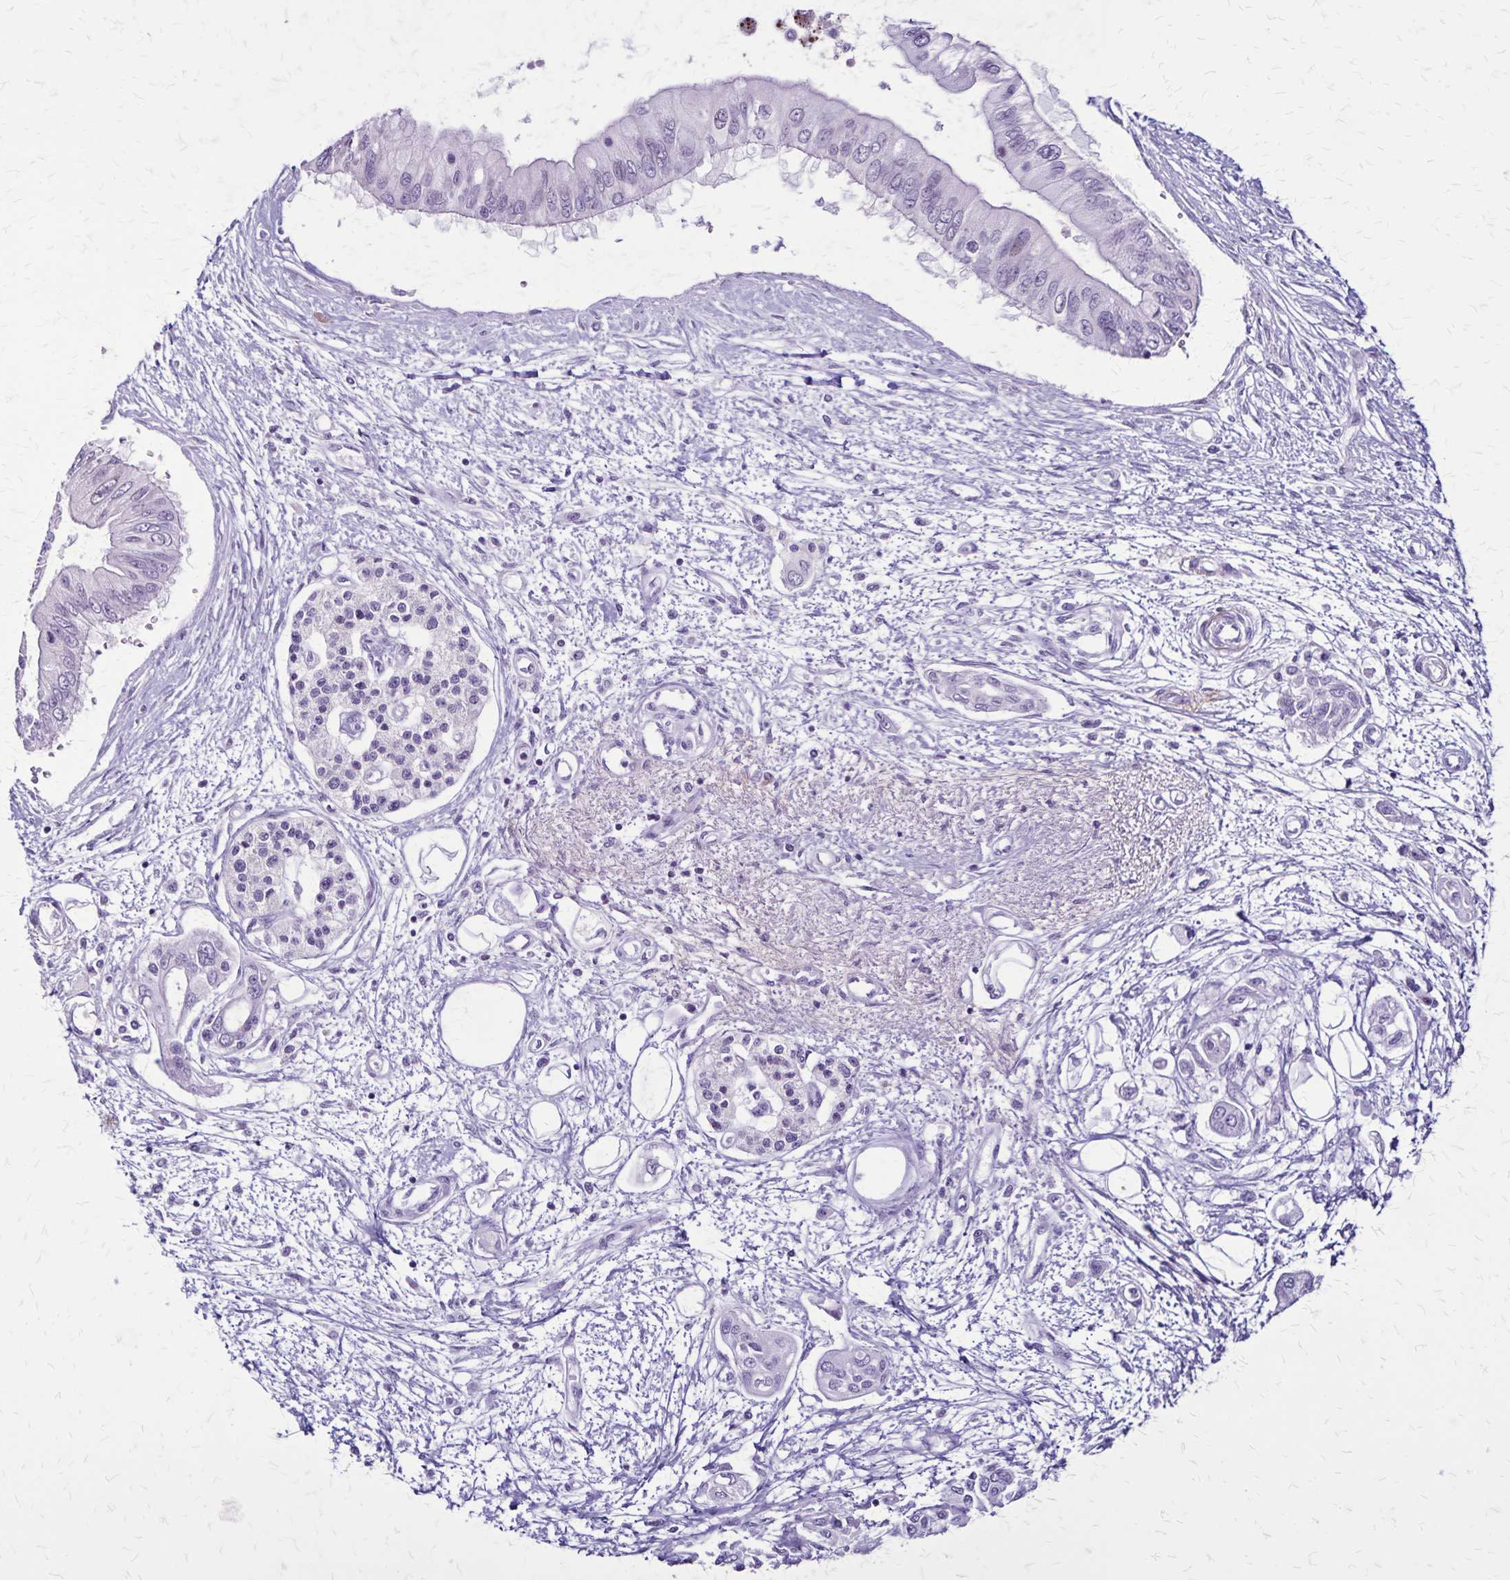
{"staining": {"intensity": "negative", "quantity": "none", "location": "none"}, "tissue": "pancreatic cancer", "cell_type": "Tumor cells", "image_type": "cancer", "snomed": [{"axis": "morphology", "description": "Adenocarcinoma, NOS"}, {"axis": "topography", "description": "Pancreas"}], "caption": "Immunohistochemistry of pancreatic adenocarcinoma displays no staining in tumor cells.", "gene": "OR51B5", "patient": {"sex": "female", "age": 77}}